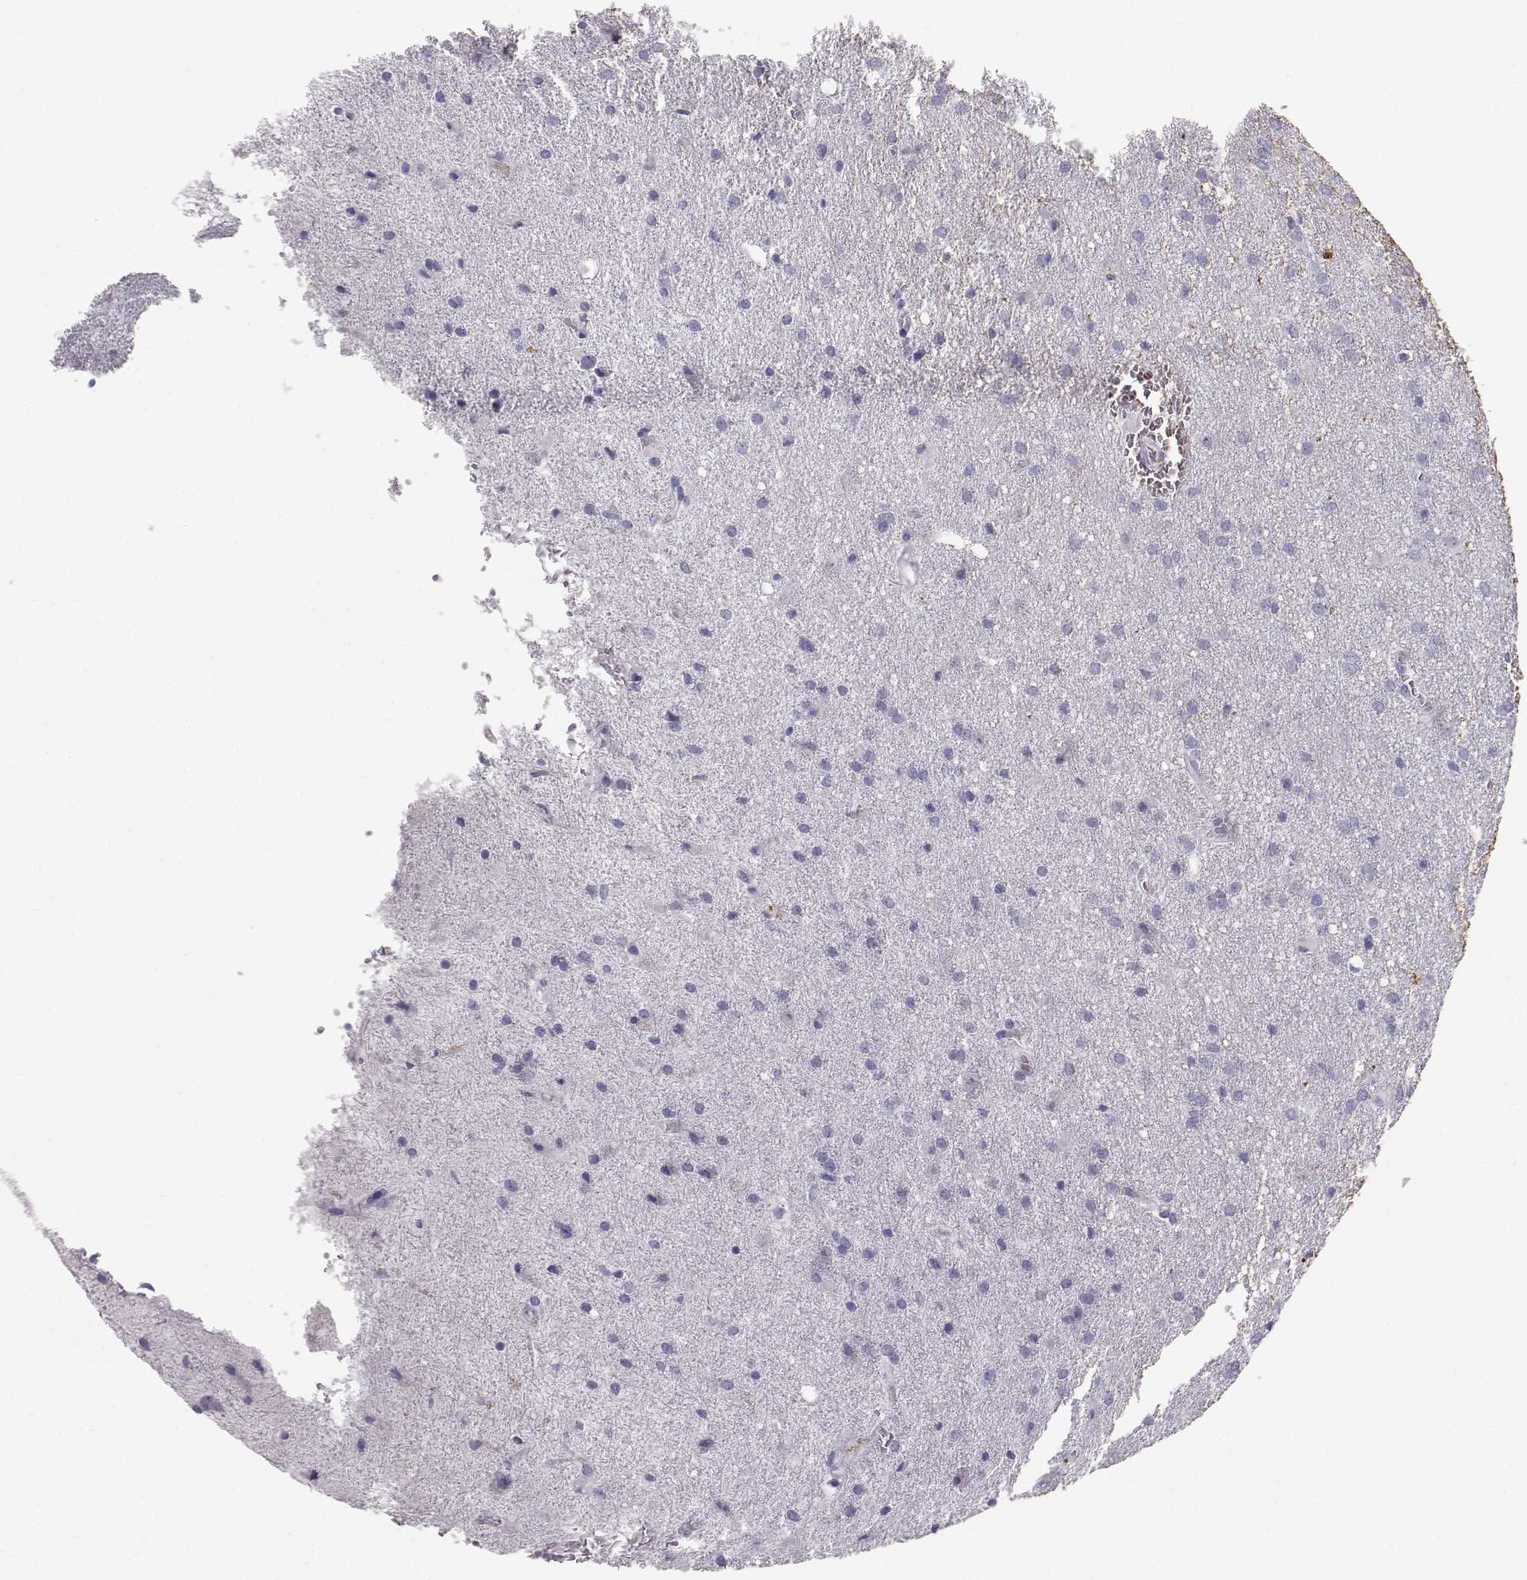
{"staining": {"intensity": "negative", "quantity": "none", "location": "none"}, "tissue": "glioma", "cell_type": "Tumor cells", "image_type": "cancer", "snomed": [{"axis": "morphology", "description": "Glioma, malignant, Low grade"}, {"axis": "topography", "description": "Brain"}], "caption": "An immunohistochemistry (IHC) micrograph of malignant low-grade glioma is shown. There is no staining in tumor cells of malignant low-grade glioma. (DAB (3,3'-diaminobenzidine) immunohistochemistry (IHC) with hematoxylin counter stain).", "gene": "RD3", "patient": {"sex": "male", "age": 58}}